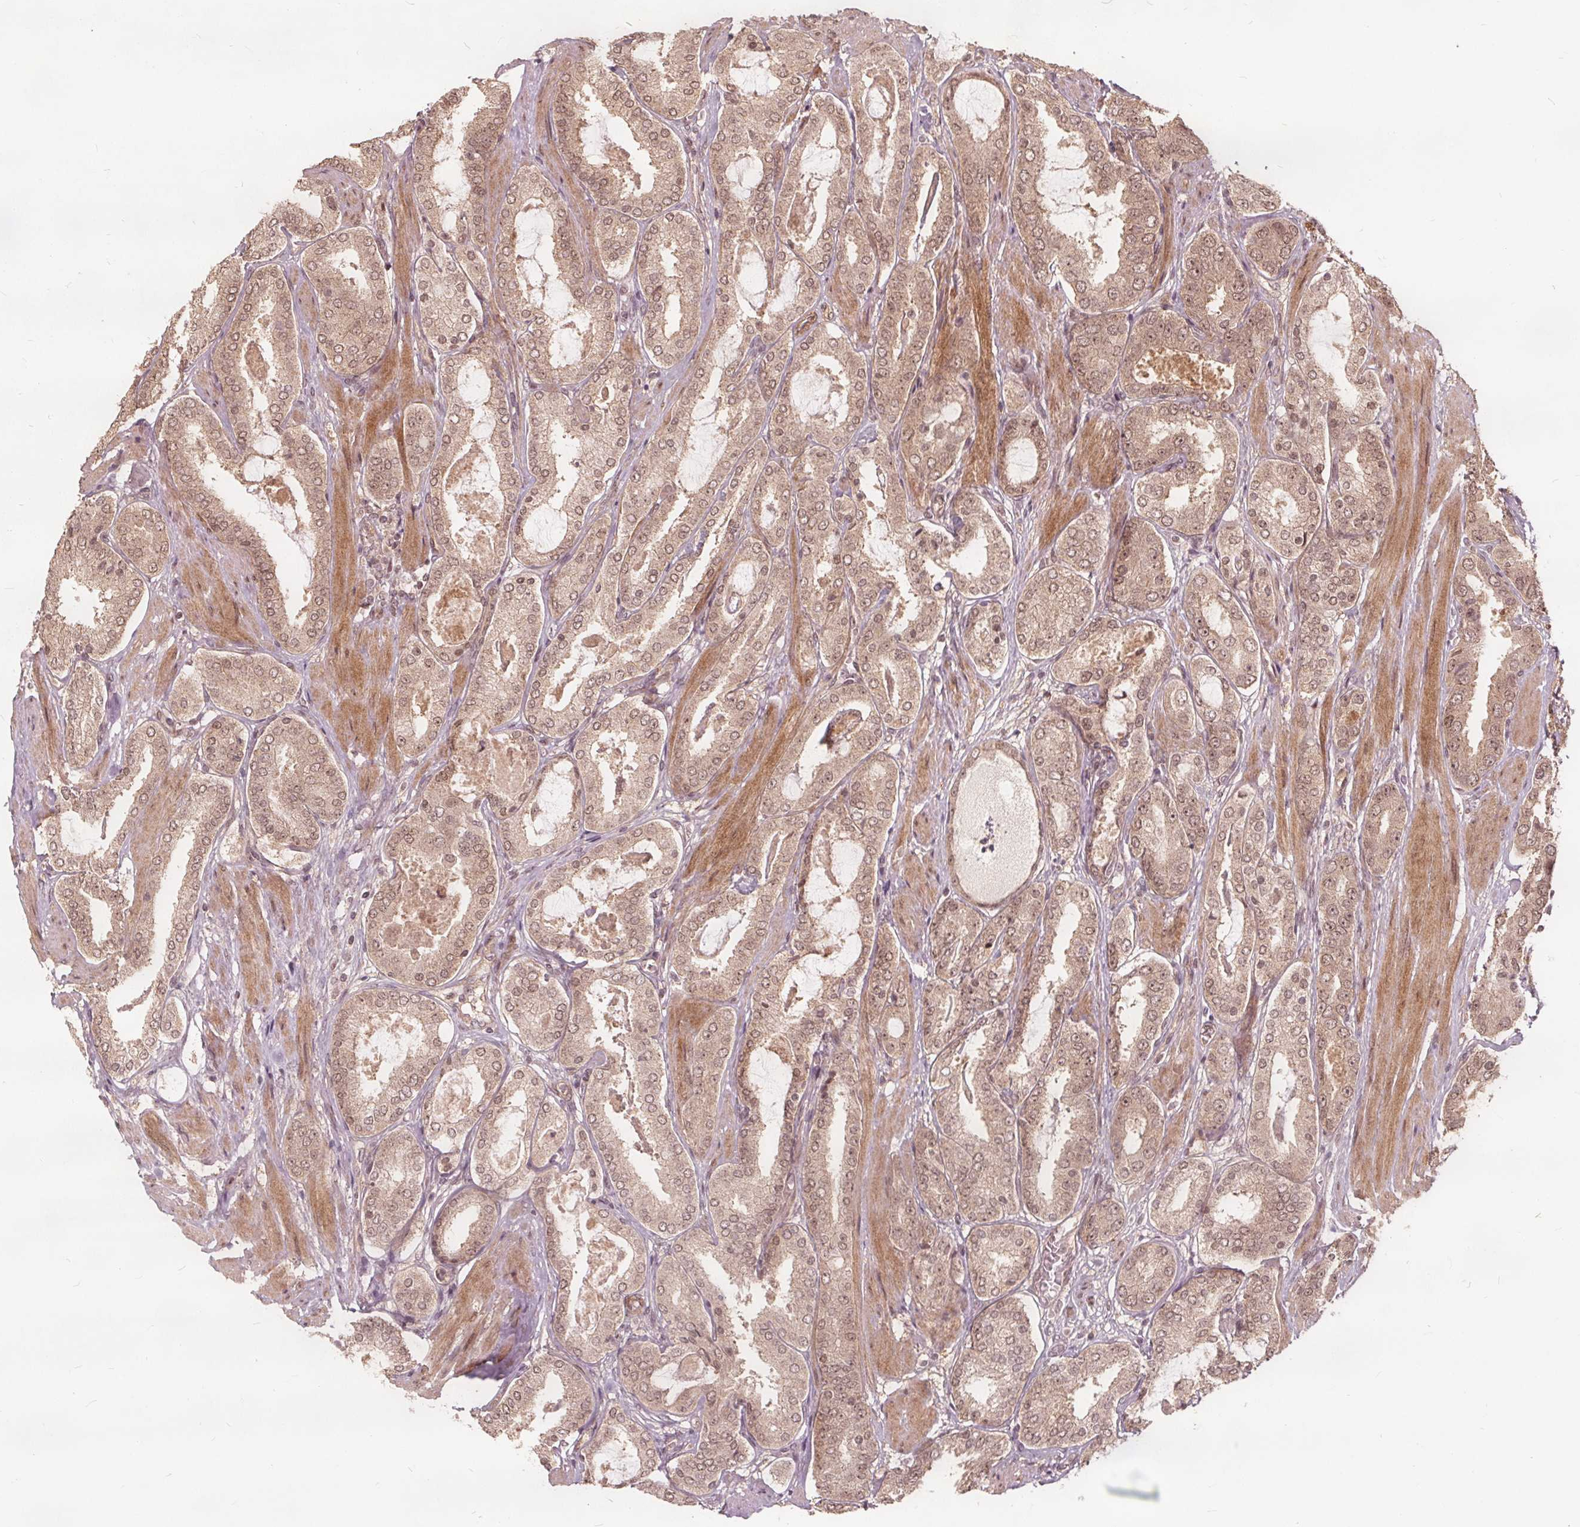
{"staining": {"intensity": "moderate", "quantity": ">75%", "location": "cytoplasmic/membranous,nuclear"}, "tissue": "prostate cancer", "cell_type": "Tumor cells", "image_type": "cancer", "snomed": [{"axis": "morphology", "description": "Adenocarcinoma, High grade"}, {"axis": "topography", "description": "Prostate"}], "caption": "Immunohistochemistry of high-grade adenocarcinoma (prostate) reveals medium levels of moderate cytoplasmic/membranous and nuclear staining in about >75% of tumor cells.", "gene": "PPP1CB", "patient": {"sex": "male", "age": 63}}